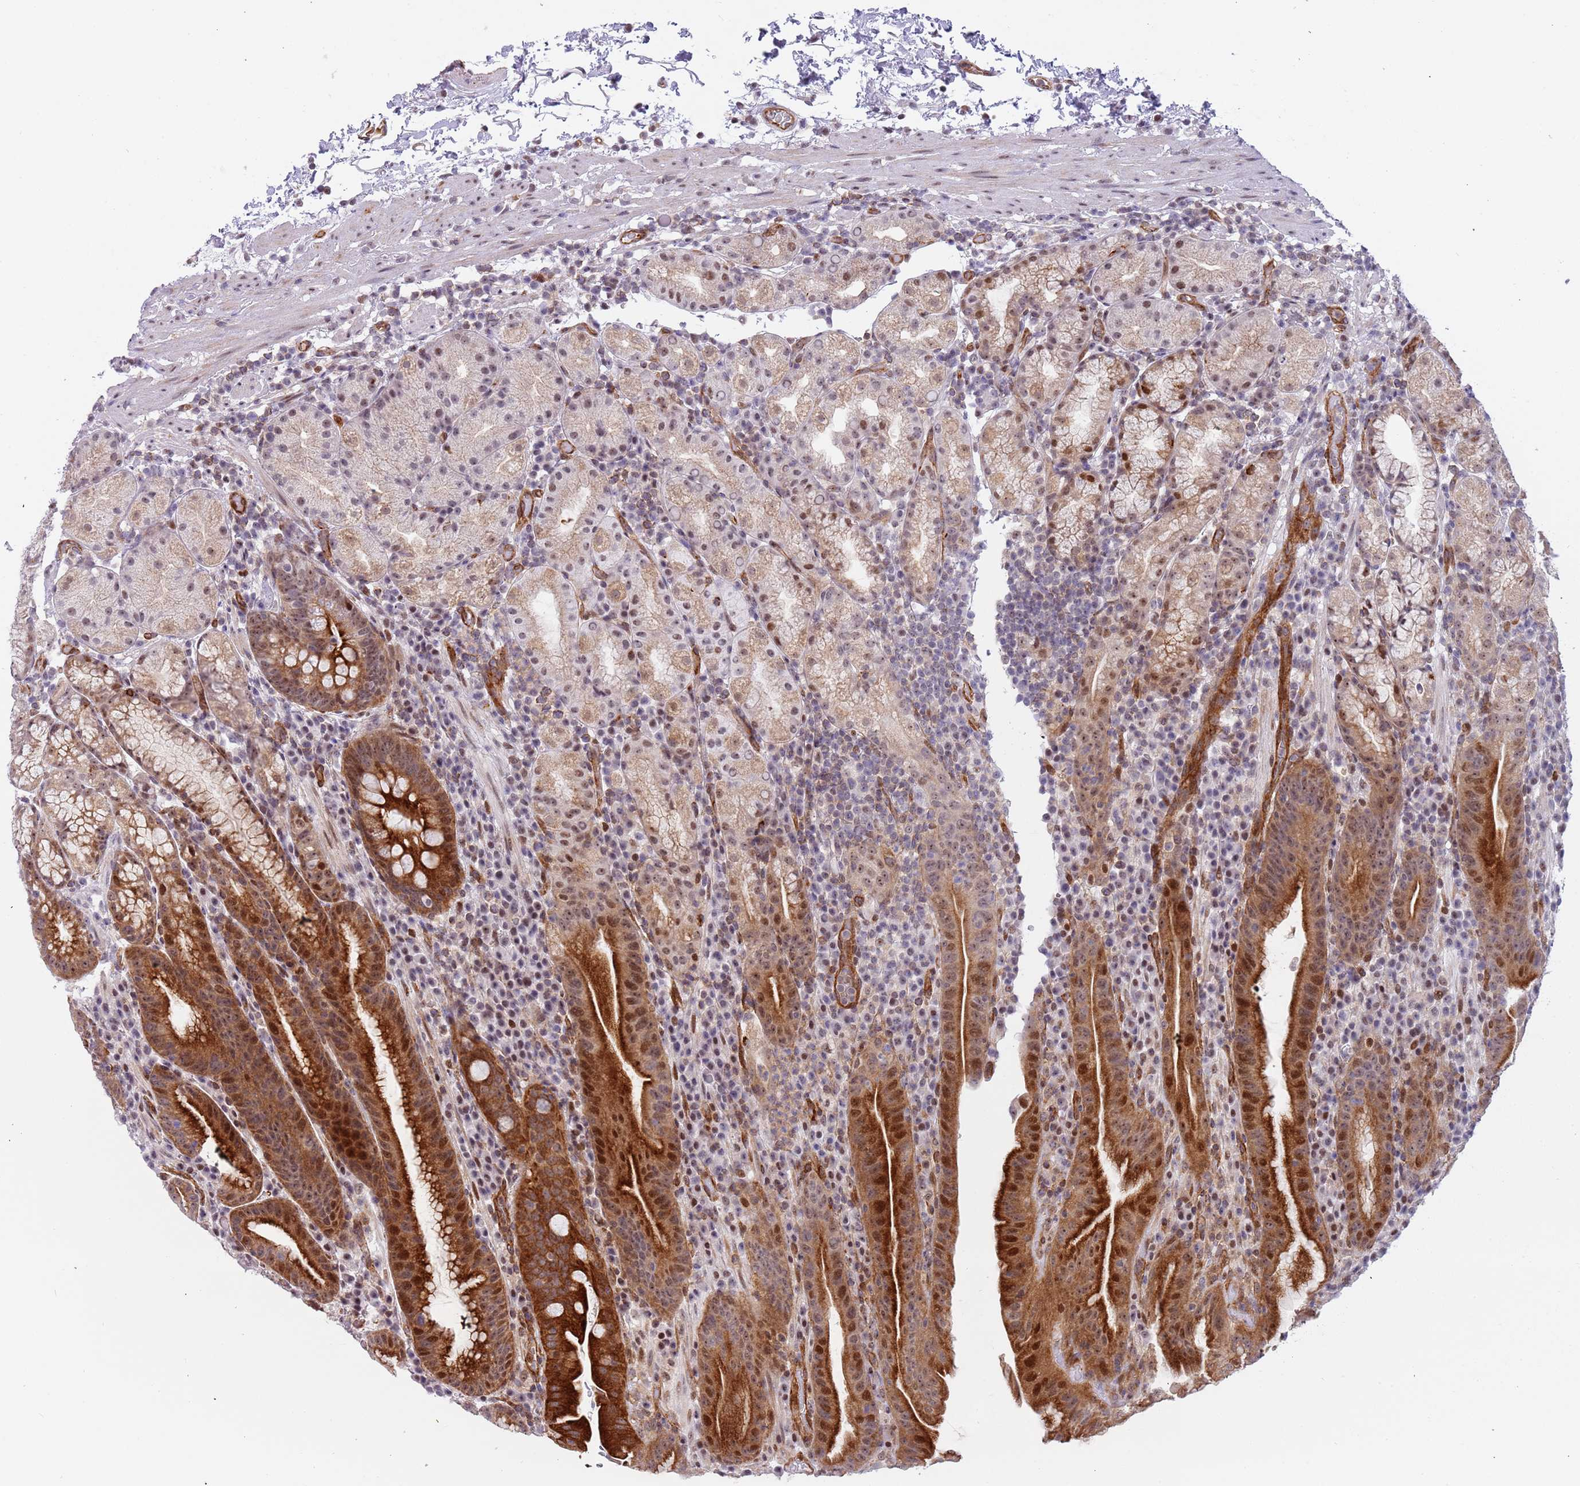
{"staining": {"intensity": "strong", "quantity": "25%-75%", "location": "cytoplasmic/membranous,nuclear"}, "tissue": "stomach", "cell_type": "Glandular cells", "image_type": "normal", "snomed": [{"axis": "morphology", "description": "Normal tissue, NOS"}, {"axis": "morphology", "description": "Inflammation, NOS"}, {"axis": "topography", "description": "Stomach"}], "caption": "This image shows IHC staining of benign stomach, with high strong cytoplasmic/membranous,nuclear expression in approximately 25%-75% of glandular cells.", "gene": "LRMDA", "patient": {"sex": "male", "age": 79}}